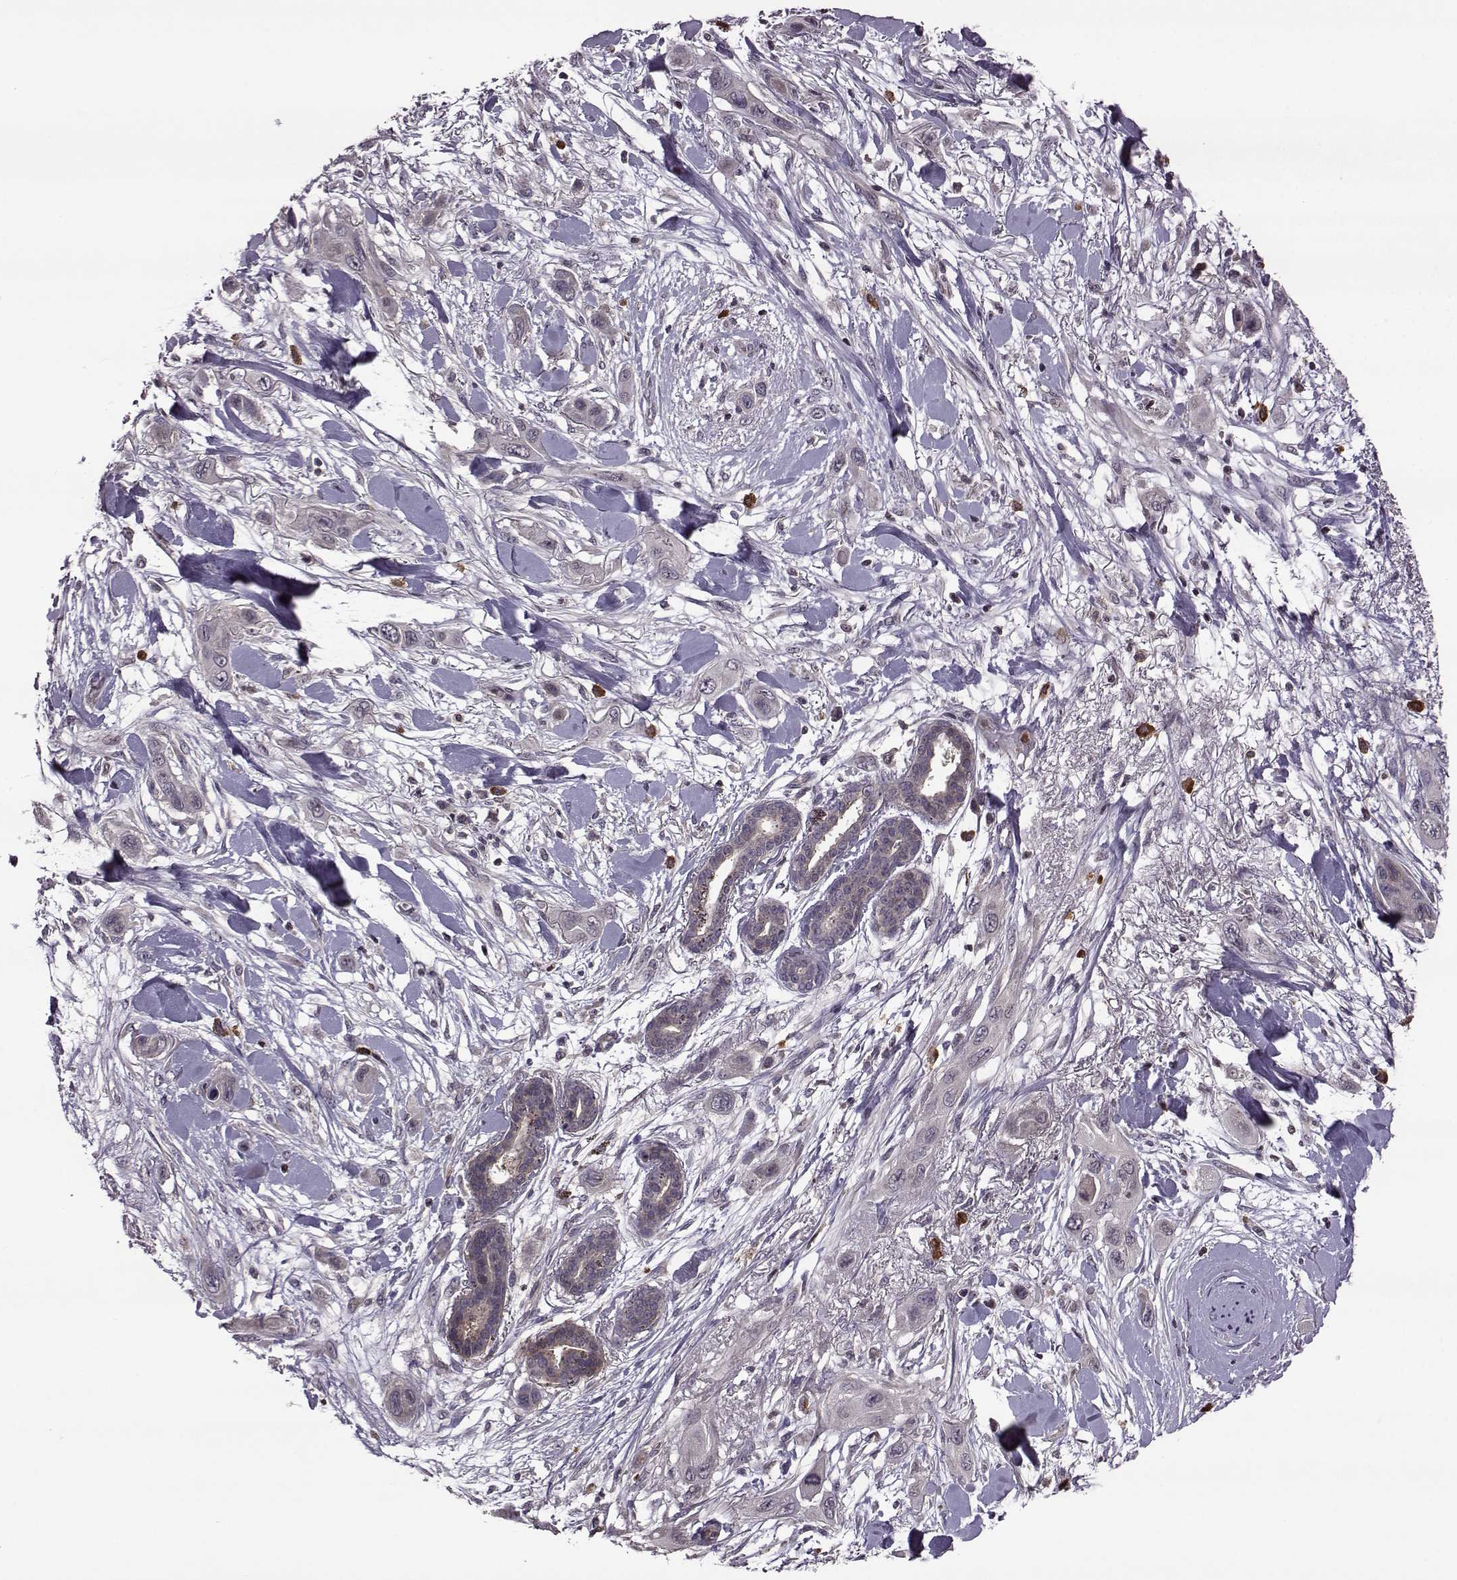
{"staining": {"intensity": "negative", "quantity": "none", "location": "none"}, "tissue": "skin cancer", "cell_type": "Tumor cells", "image_type": "cancer", "snomed": [{"axis": "morphology", "description": "Squamous cell carcinoma, NOS"}, {"axis": "topography", "description": "Skin"}], "caption": "Immunohistochemistry of human skin squamous cell carcinoma shows no positivity in tumor cells.", "gene": "TRMU", "patient": {"sex": "male", "age": 79}}